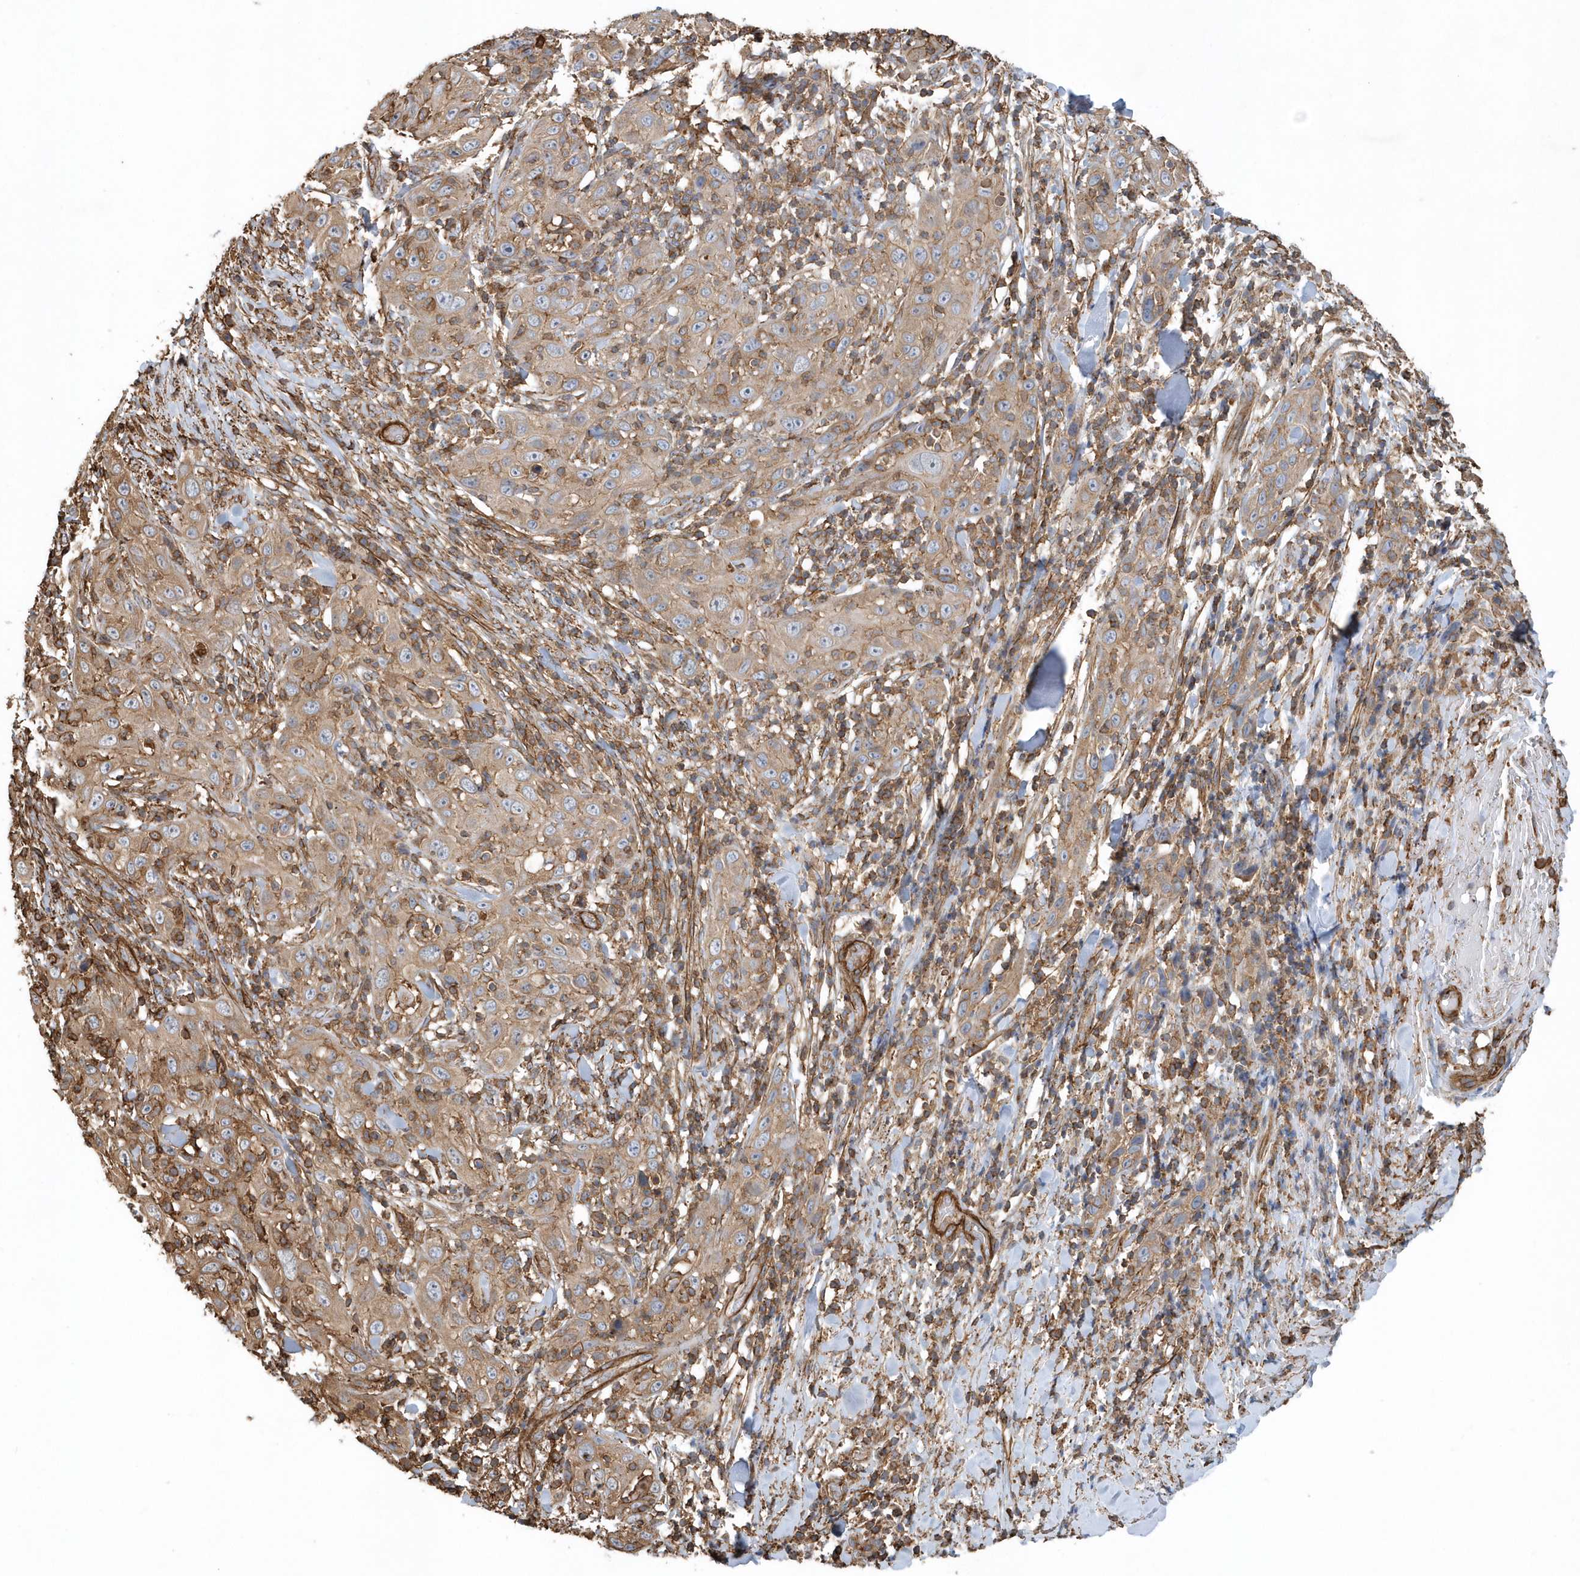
{"staining": {"intensity": "weak", "quantity": ">75%", "location": "cytoplasmic/membranous"}, "tissue": "skin cancer", "cell_type": "Tumor cells", "image_type": "cancer", "snomed": [{"axis": "morphology", "description": "Squamous cell carcinoma, NOS"}, {"axis": "topography", "description": "Skin"}], "caption": "Immunohistochemical staining of skin cancer shows weak cytoplasmic/membranous protein positivity in approximately >75% of tumor cells.", "gene": "MMUT", "patient": {"sex": "female", "age": 88}}